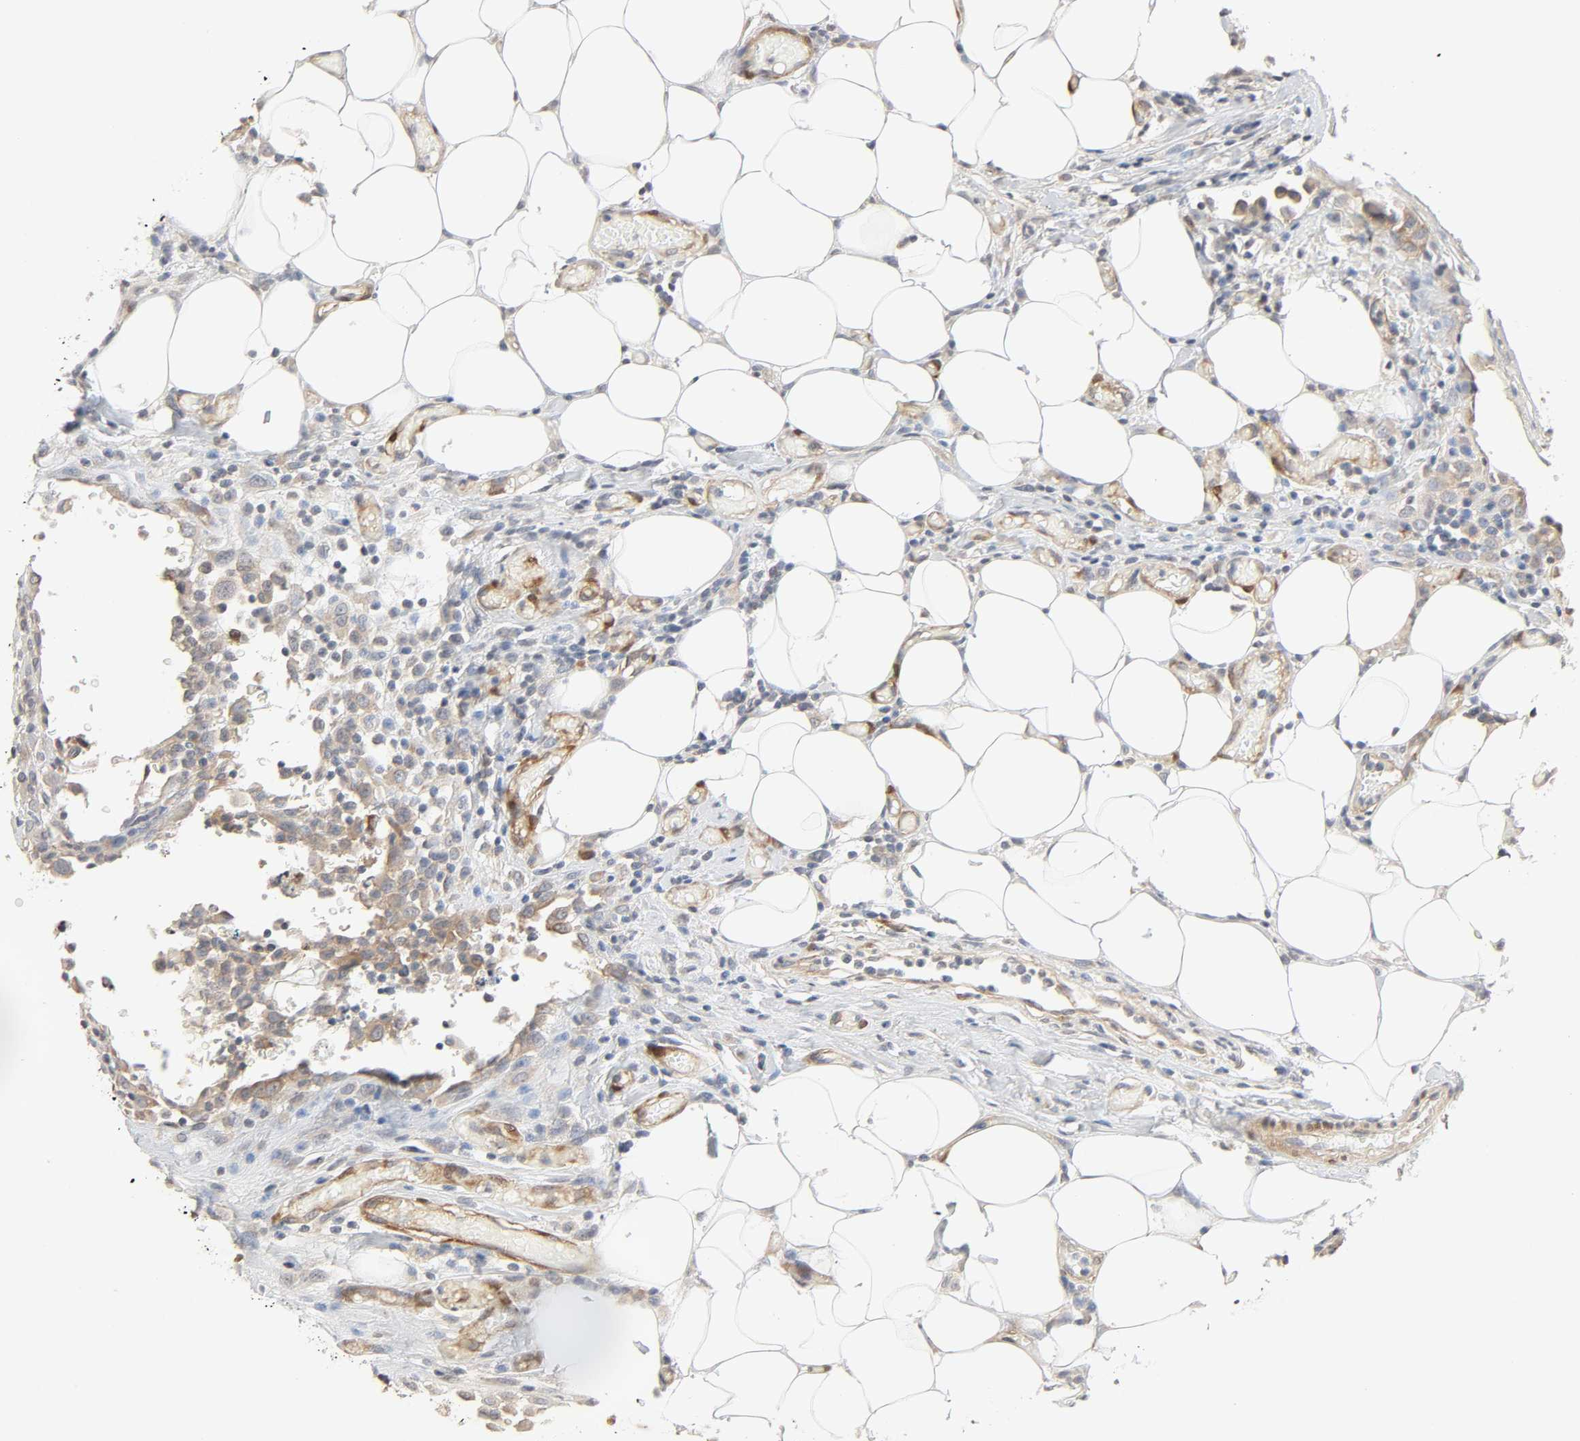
{"staining": {"intensity": "weak", "quantity": ">75%", "location": "cytoplasmic/membranous"}, "tissue": "colorectal cancer", "cell_type": "Tumor cells", "image_type": "cancer", "snomed": [{"axis": "morphology", "description": "Adenocarcinoma, NOS"}, {"axis": "topography", "description": "Colon"}], "caption": "Approximately >75% of tumor cells in human adenocarcinoma (colorectal) reveal weak cytoplasmic/membranous protein positivity as visualized by brown immunohistochemical staining.", "gene": "PTK2", "patient": {"sex": "female", "age": 86}}